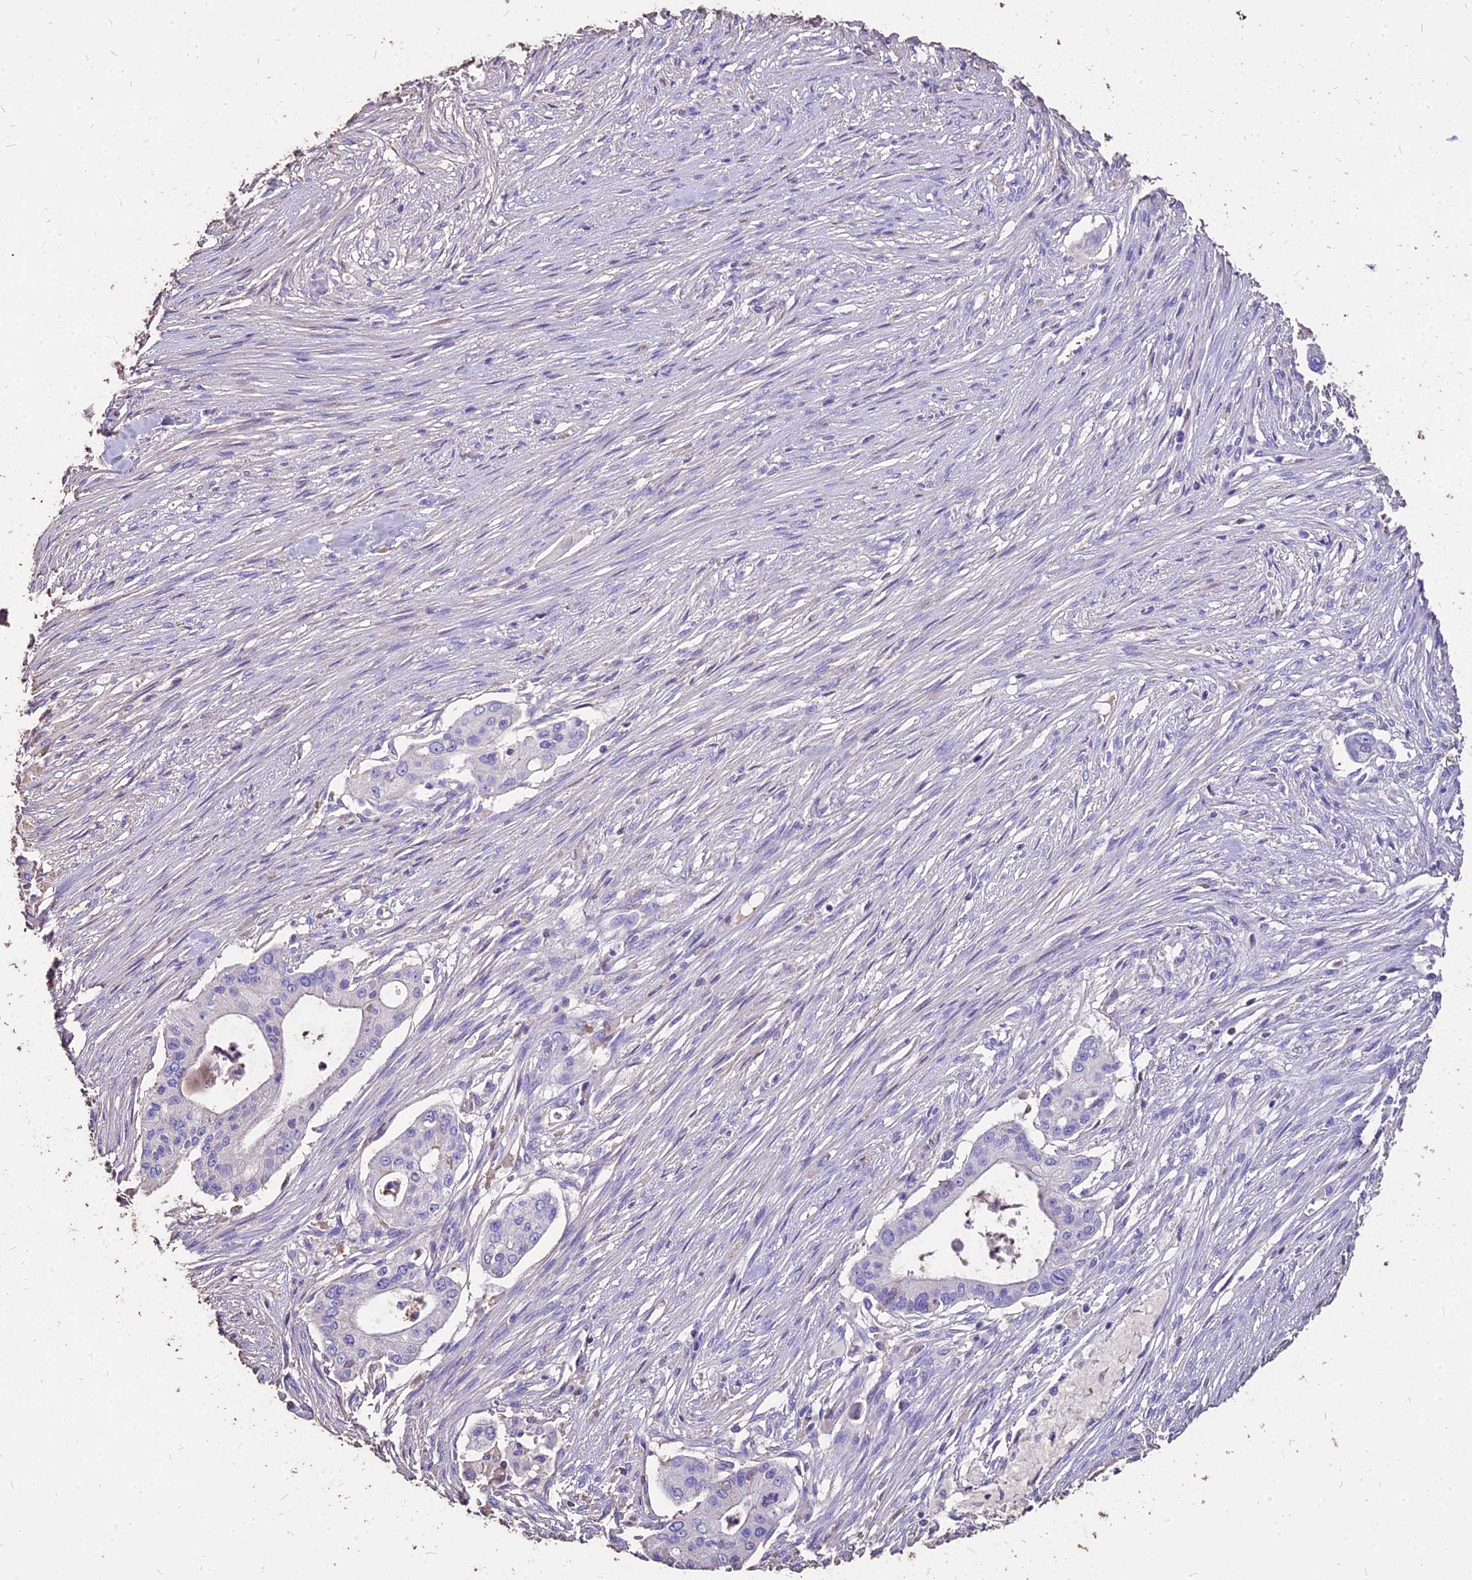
{"staining": {"intensity": "negative", "quantity": "none", "location": "none"}, "tissue": "pancreatic cancer", "cell_type": "Tumor cells", "image_type": "cancer", "snomed": [{"axis": "morphology", "description": "Adenocarcinoma, NOS"}, {"axis": "topography", "description": "Pancreas"}], "caption": "The immunohistochemistry histopathology image has no significant expression in tumor cells of pancreatic cancer (adenocarcinoma) tissue.", "gene": "NME5", "patient": {"sex": "male", "age": 46}}